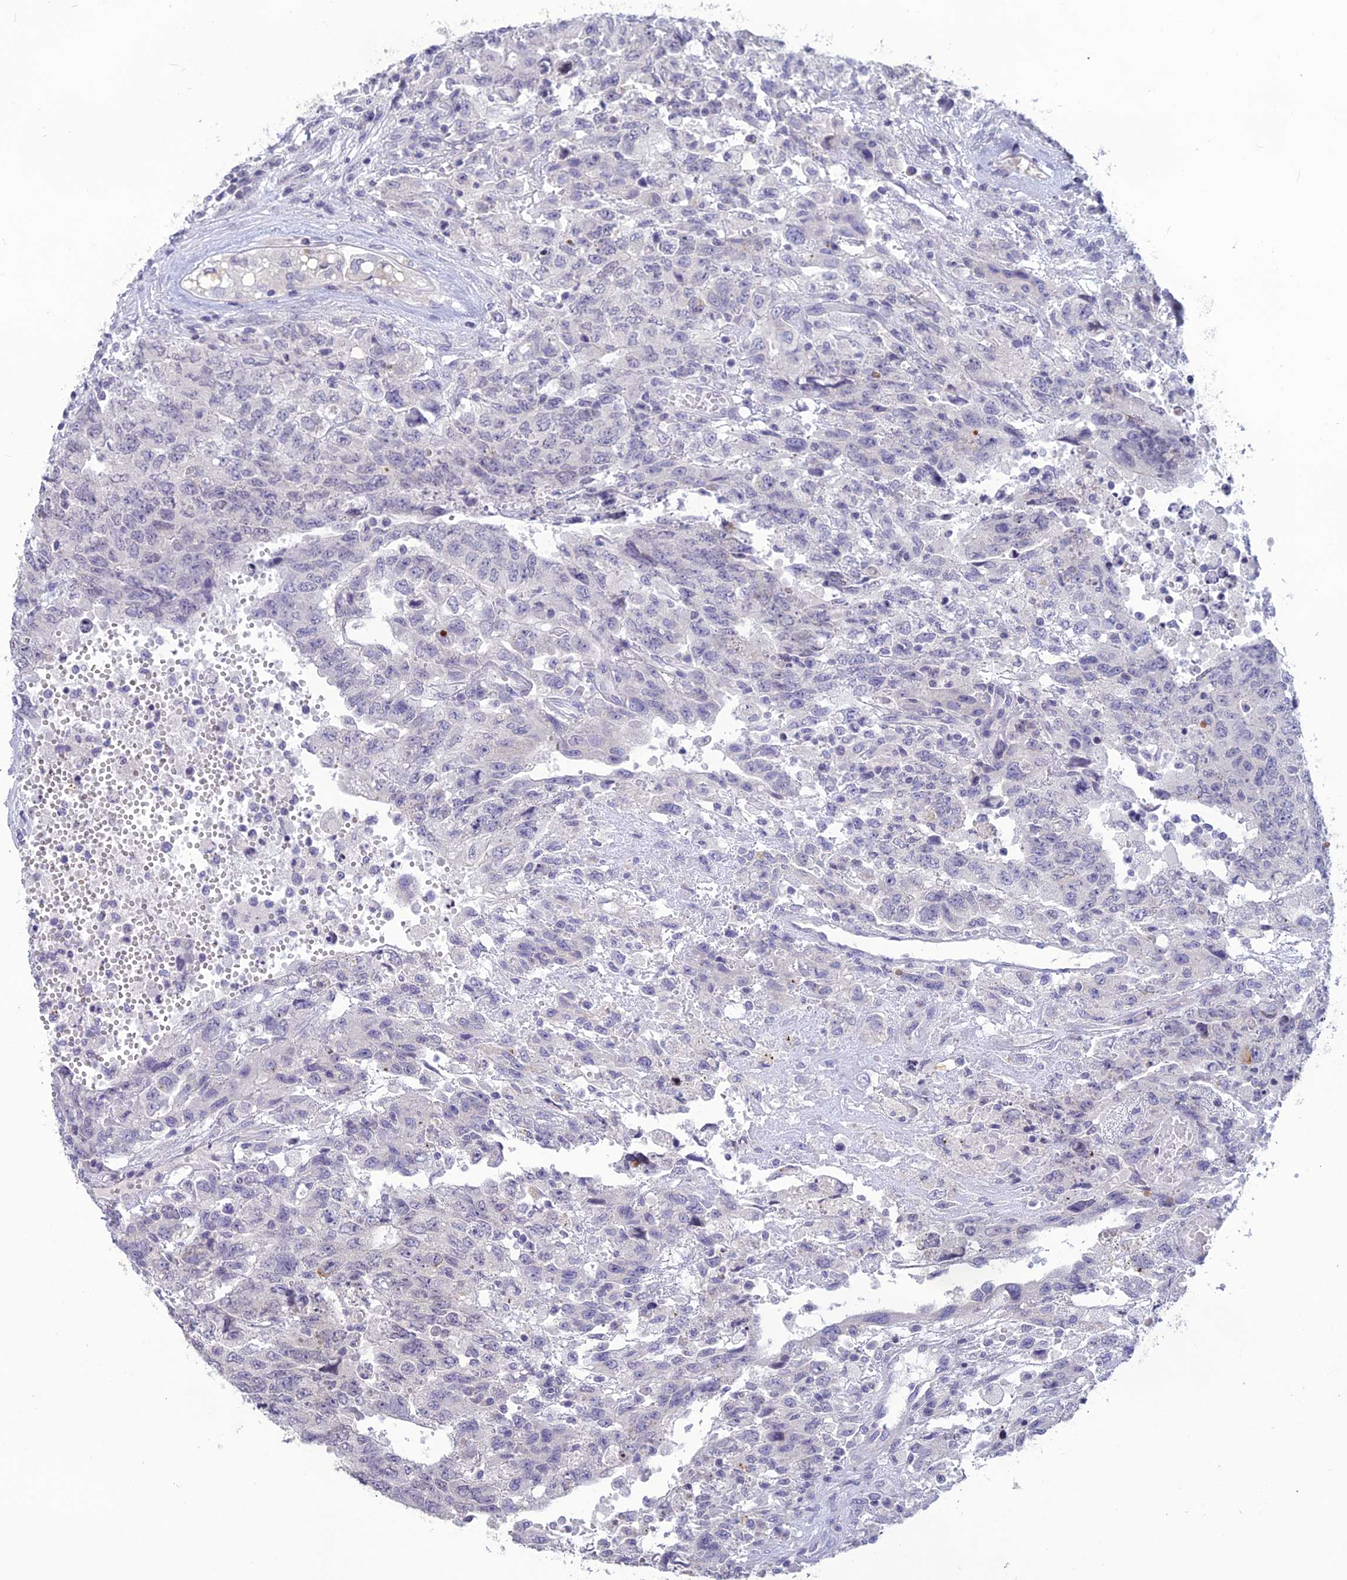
{"staining": {"intensity": "negative", "quantity": "none", "location": "none"}, "tissue": "testis cancer", "cell_type": "Tumor cells", "image_type": "cancer", "snomed": [{"axis": "morphology", "description": "Carcinoma, Embryonal, NOS"}, {"axis": "topography", "description": "Testis"}], "caption": "Testis cancer (embryonal carcinoma) stained for a protein using immunohistochemistry reveals no staining tumor cells.", "gene": "TMEM134", "patient": {"sex": "male", "age": 34}}